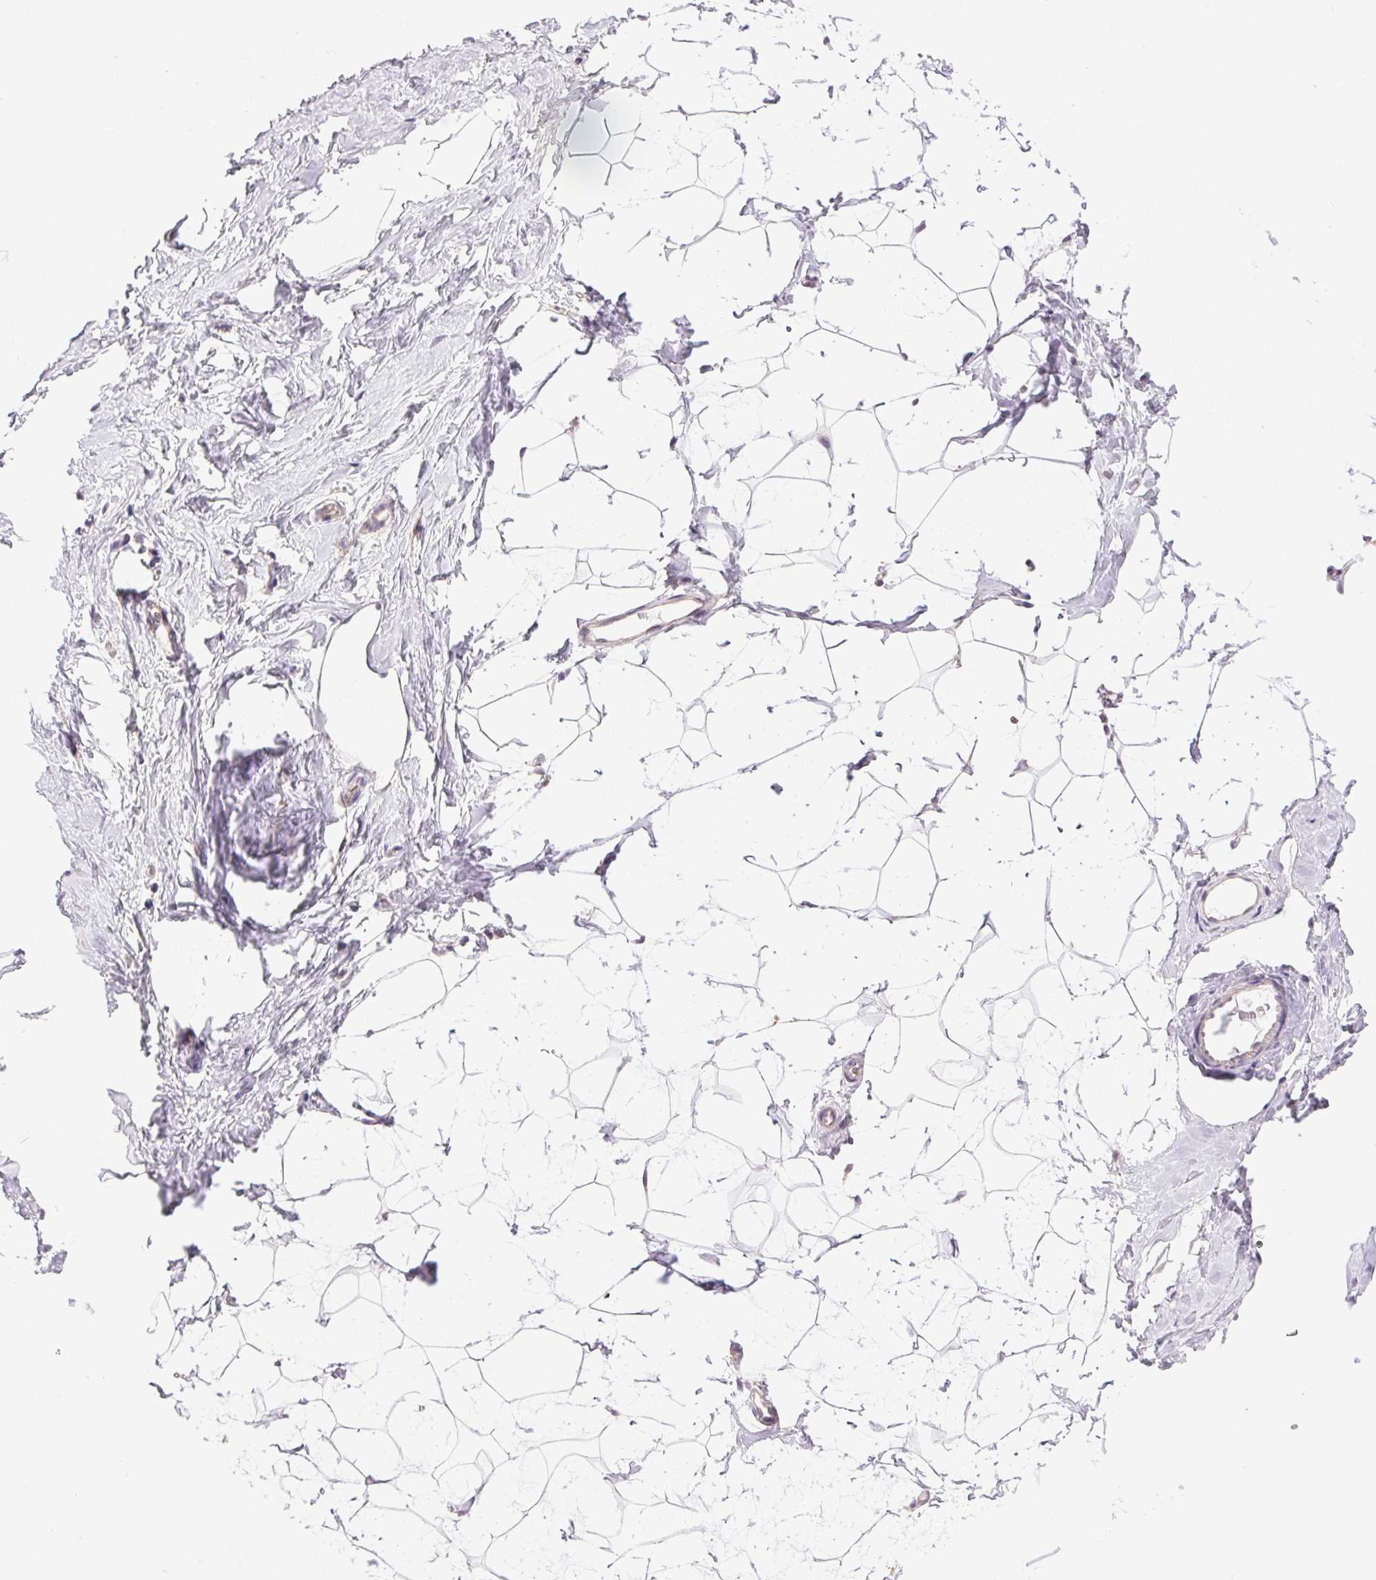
{"staining": {"intensity": "negative", "quantity": "none", "location": "none"}, "tissue": "breast", "cell_type": "Adipocytes", "image_type": "normal", "snomed": [{"axis": "morphology", "description": "Normal tissue, NOS"}, {"axis": "topography", "description": "Breast"}], "caption": "Immunohistochemistry image of benign breast: breast stained with DAB (3,3'-diaminobenzidine) exhibits no significant protein expression in adipocytes. (DAB (3,3'-diaminobenzidine) immunohistochemistry with hematoxylin counter stain).", "gene": "SYT11", "patient": {"sex": "female", "age": 32}}